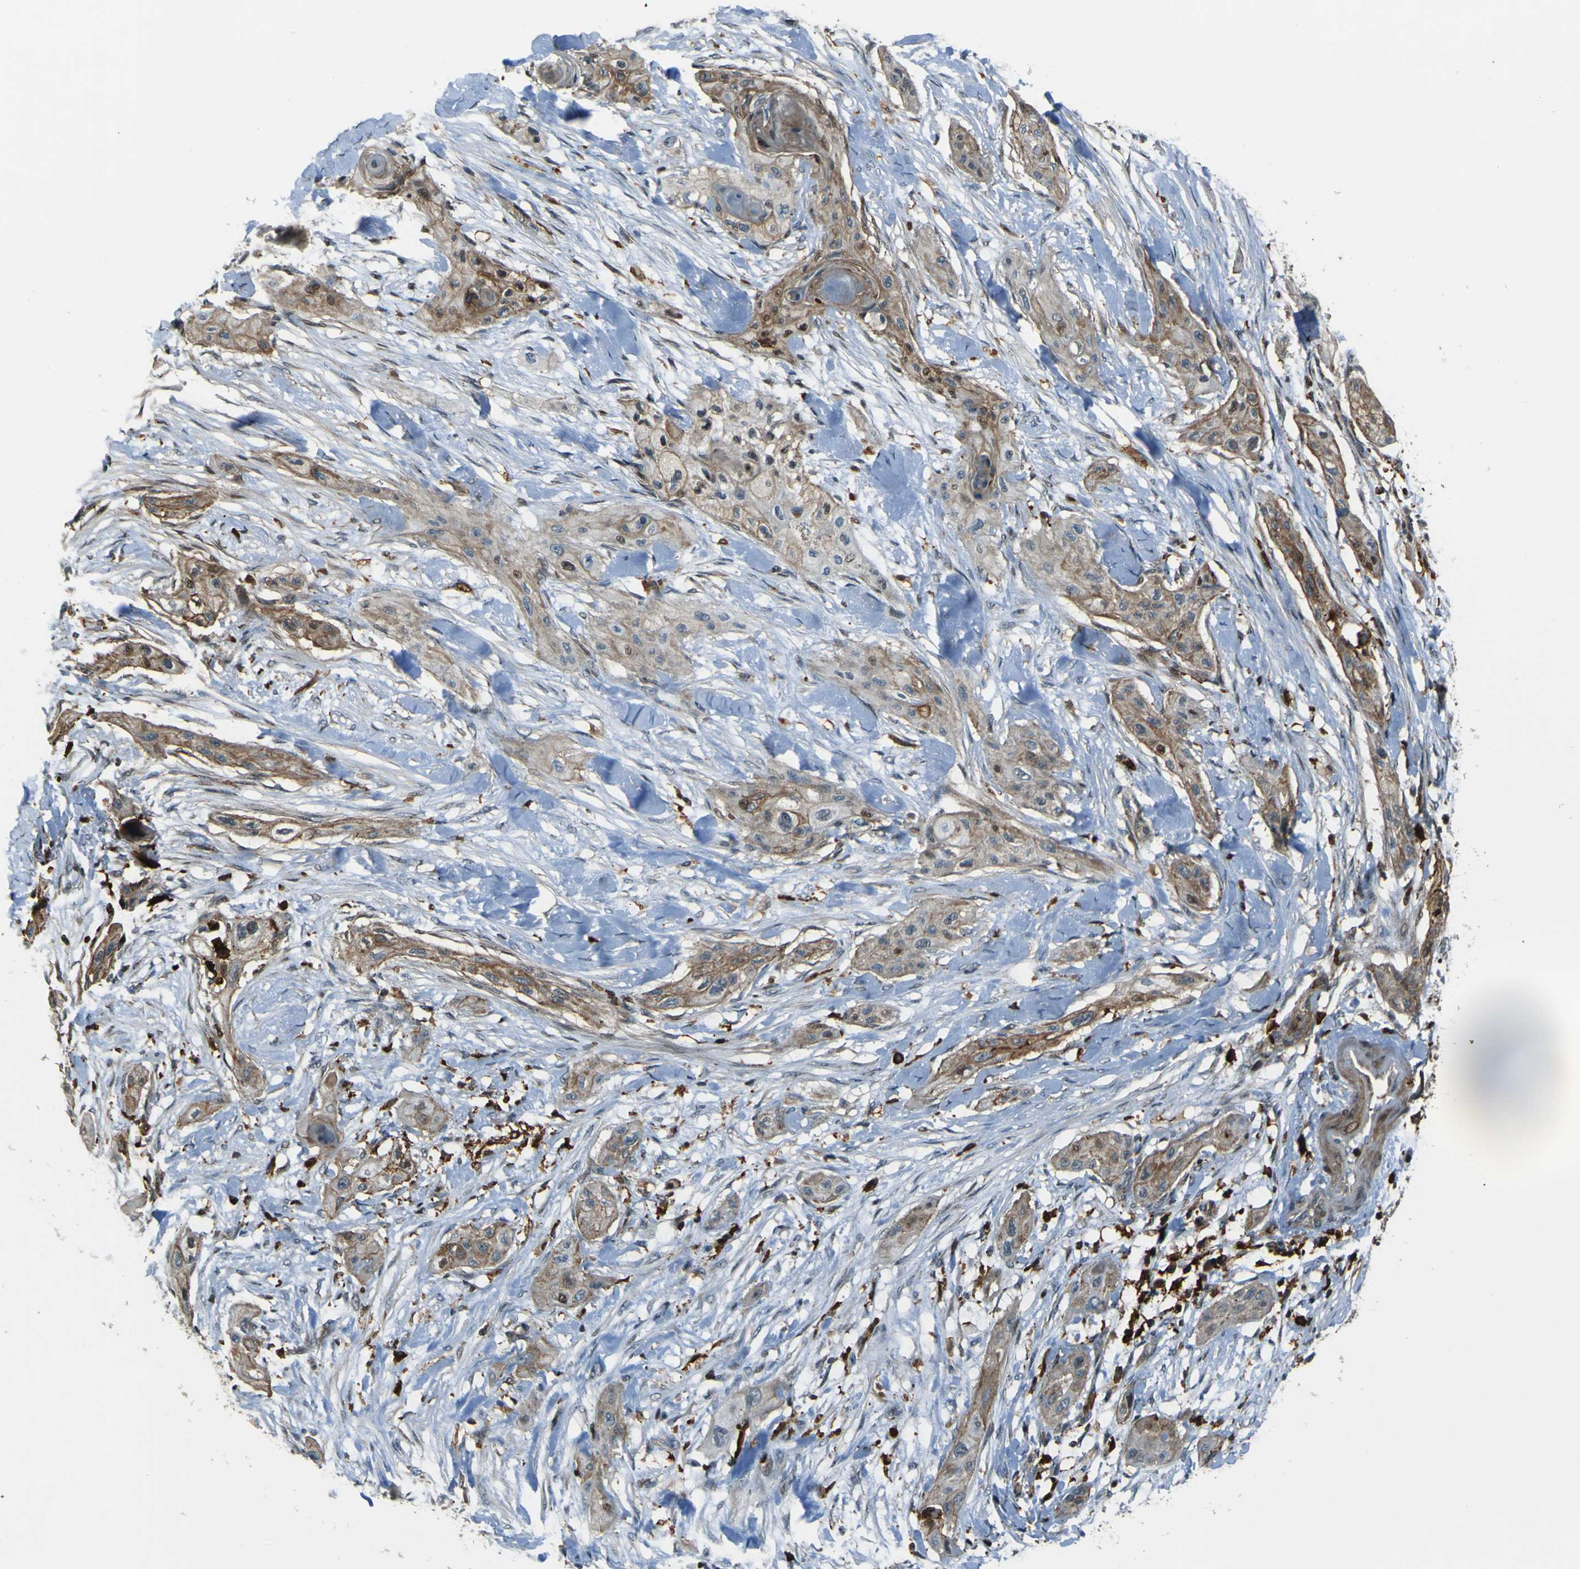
{"staining": {"intensity": "moderate", "quantity": ">75%", "location": "cytoplasmic/membranous"}, "tissue": "lung cancer", "cell_type": "Tumor cells", "image_type": "cancer", "snomed": [{"axis": "morphology", "description": "Squamous cell carcinoma, NOS"}, {"axis": "topography", "description": "Lung"}], "caption": "DAB immunohistochemical staining of squamous cell carcinoma (lung) exhibits moderate cytoplasmic/membranous protein staining in approximately >75% of tumor cells.", "gene": "PCDHB5", "patient": {"sex": "female", "age": 47}}